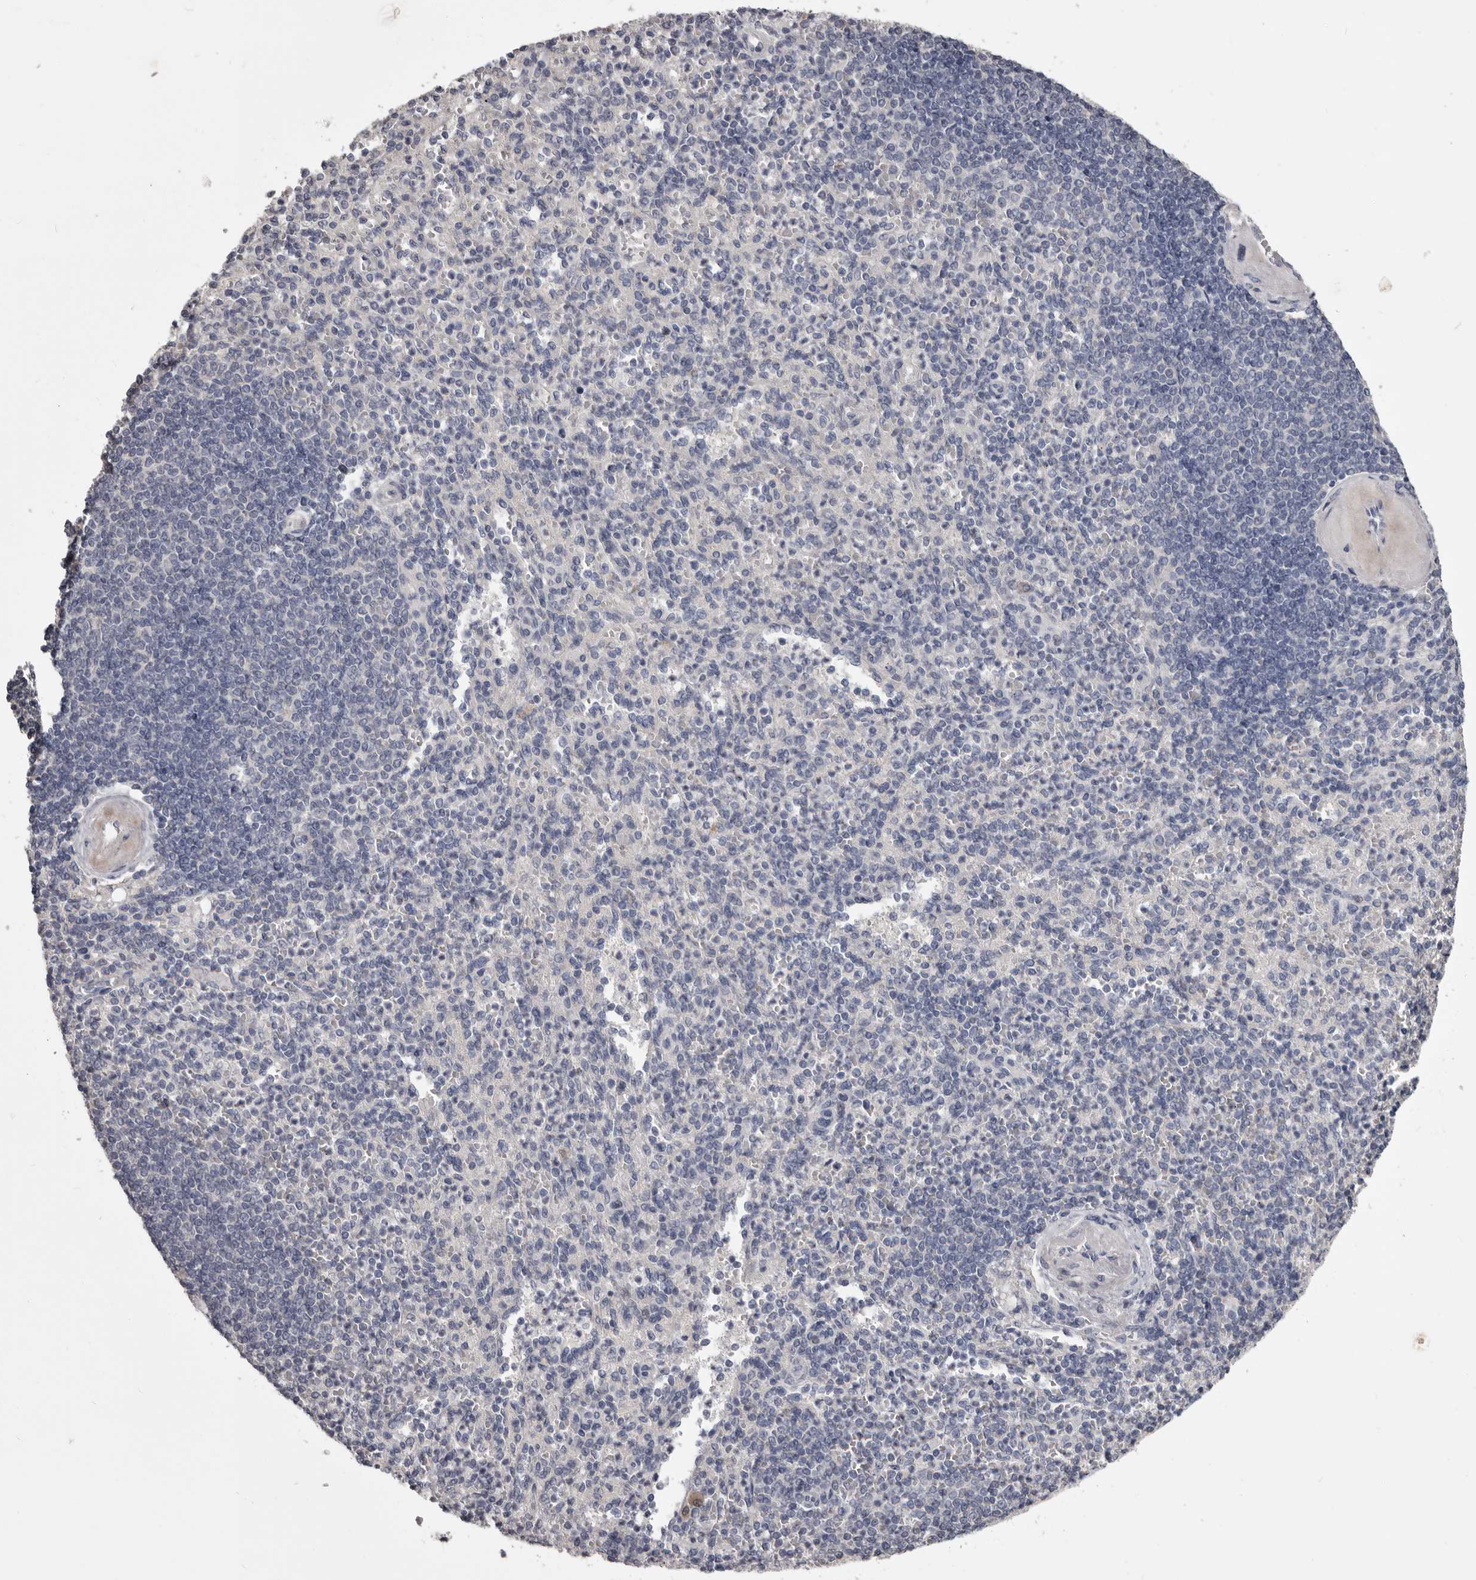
{"staining": {"intensity": "negative", "quantity": "none", "location": "none"}, "tissue": "spleen", "cell_type": "Cells in red pulp", "image_type": "normal", "snomed": [{"axis": "morphology", "description": "Normal tissue, NOS"}, {"axis": "topography", "description": "Spleen"}], "caption": "This is an immunohistochemistry histopathology image of unremarkable human spleen. There is no staining in cells in red pulp.", "gene": "LPAR6", "patient": {"sex": "female", "age": 74}}